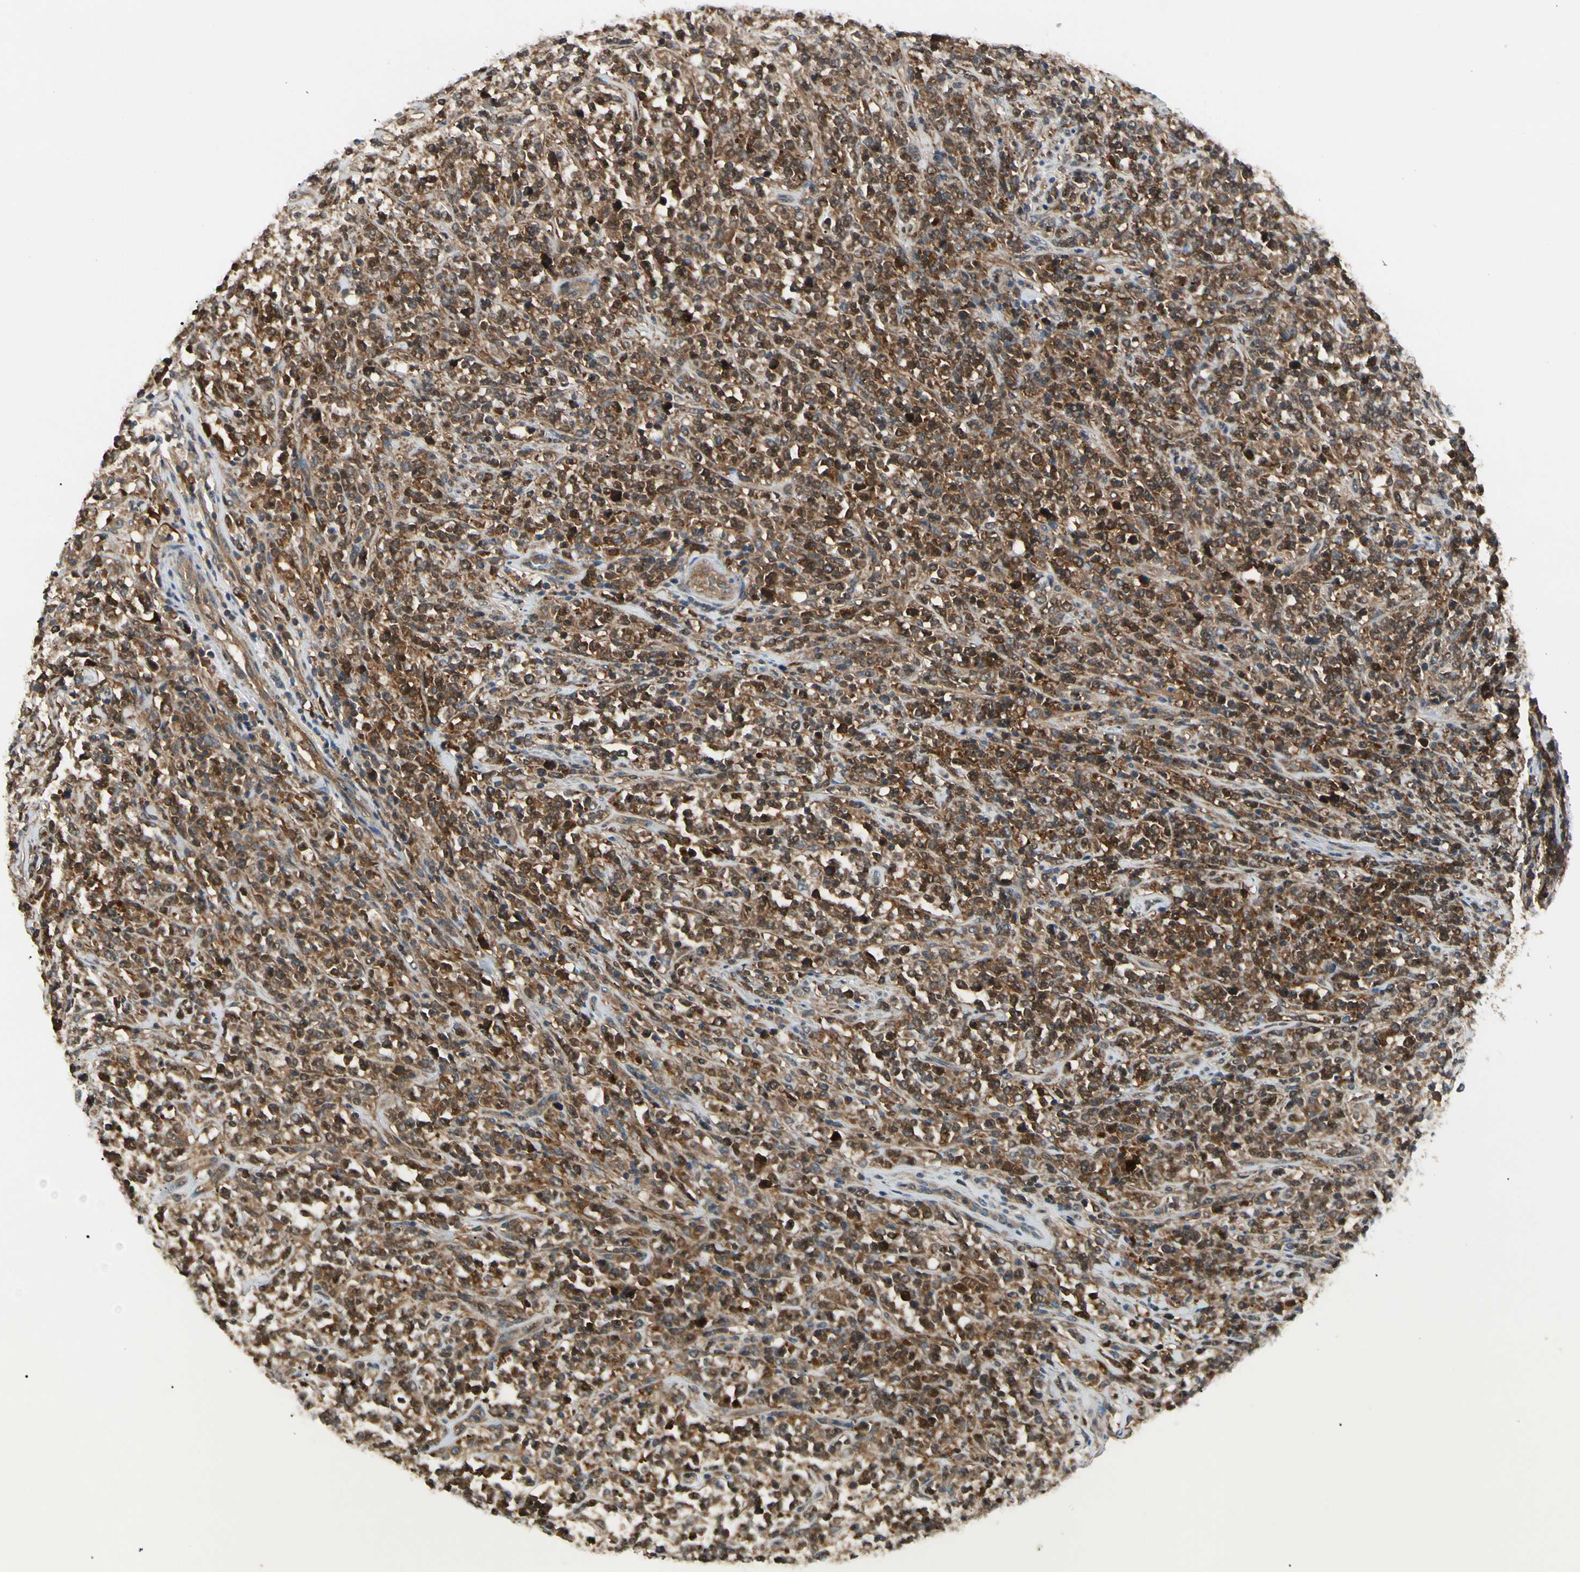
{"staining": {"intensity": "strong", "quantity": ">75%", "location": "cytoplasmic/membranous"}, "tissue": "lymphoma", "cell_type": "Tumor cells", "image_type": "cancer", "snomed": [{"axis": "morphology", "description": "Malignant lymphoma, non-Hodgkin's type, High grade"}, {"axis": "topography", "description": "Soft tissue"}], "caption": "About >75% of tumor cells in lymphoma demonstrate strong cytoplasmic/membranous protein staining as visualized by brown immunohistochemical staining.", "gene": "NME1-NME2", "patient": {"sex": "male", "age": 18}}